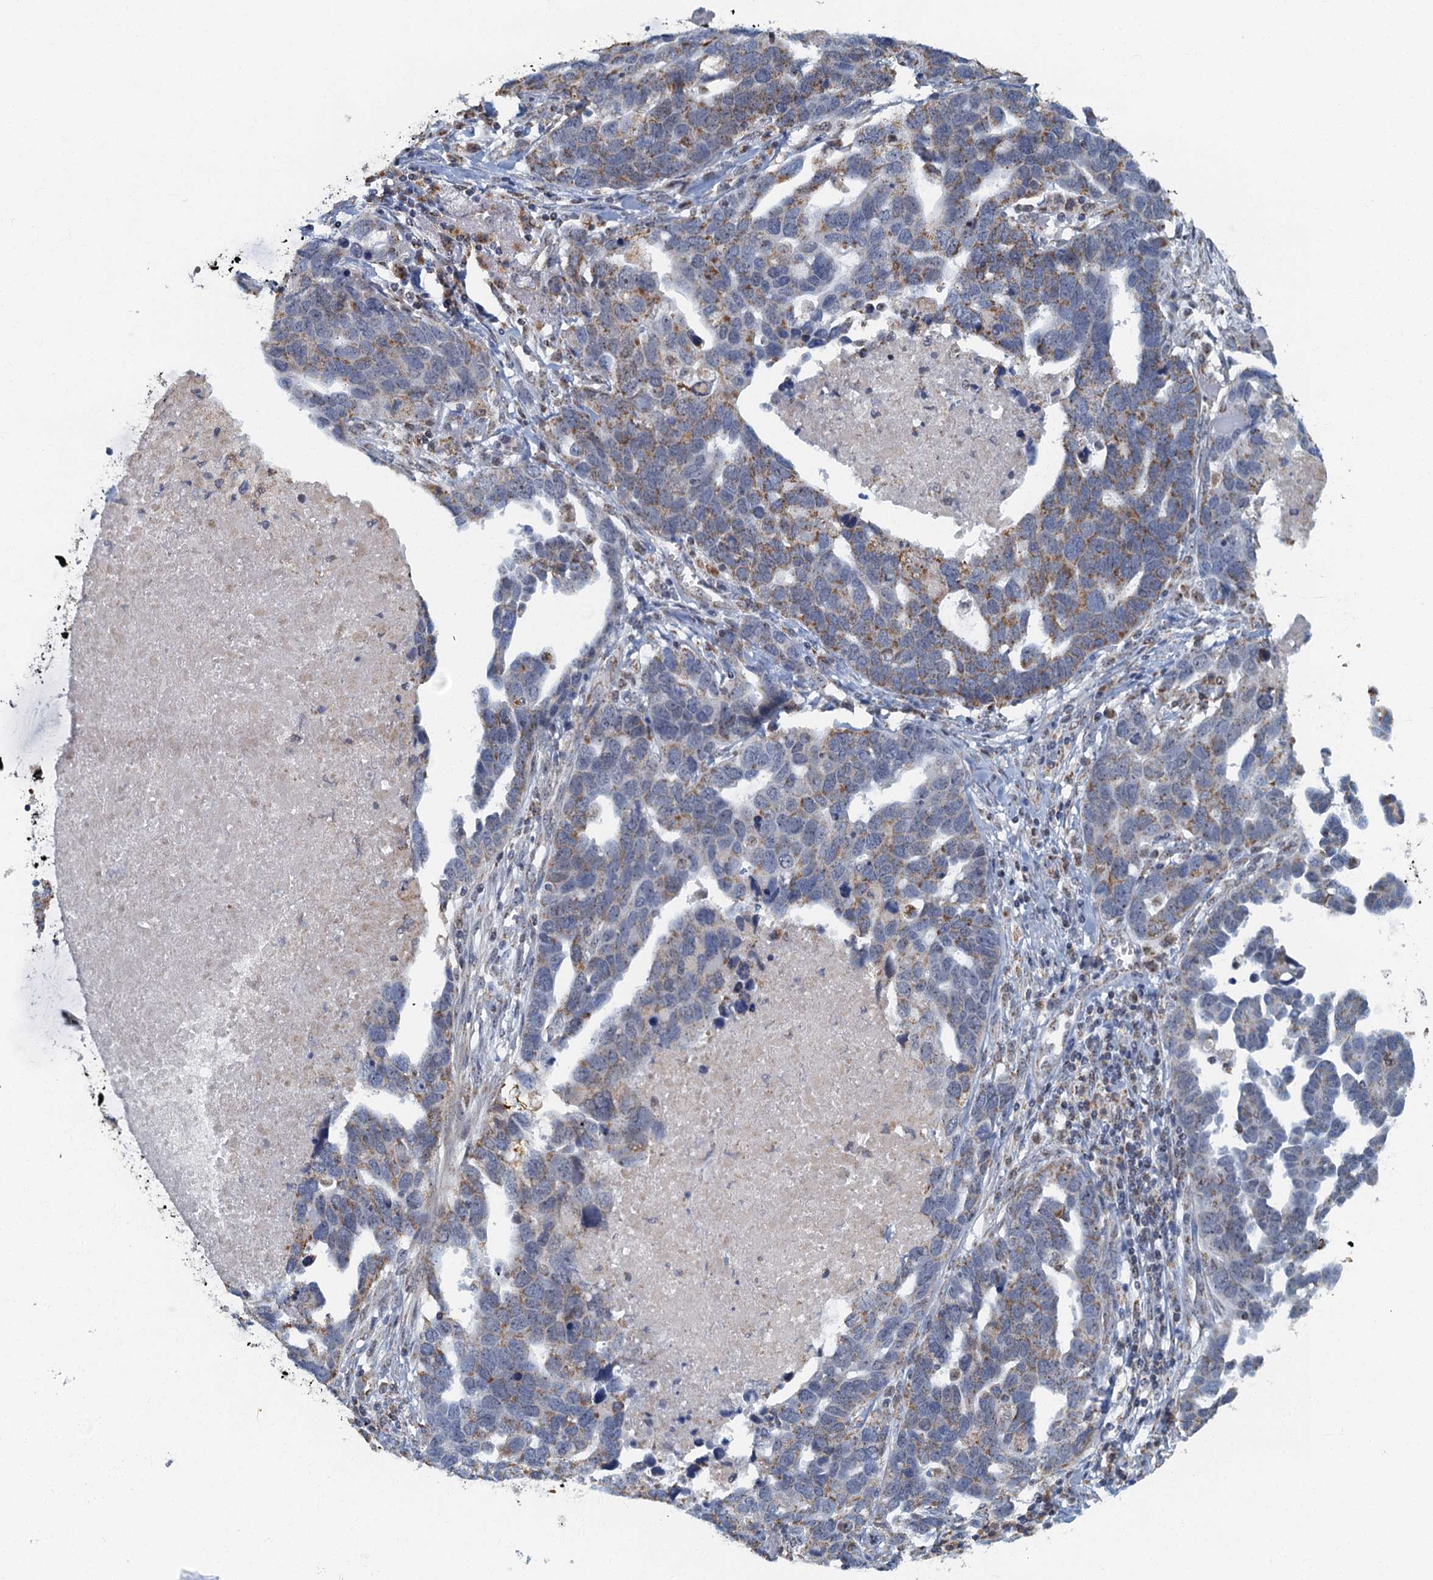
{"staining": {"intensity": "moderate", "quantity": "25%-75%", "location": "cytoplasmic/membranous"}, "tissue": "ovarian cancer", "cell_type": "Tumor cells", "image_type": "cancer", "snomed": [{"axis": "morphology", "description": "Cystadenocarcinoma, serous, NOS"}, {"axis": "topography", "description": "Ovary"}], "caption": "An immunohistochemistry (IHC) photomicrograph of tumor tissue is shown. Protein staining in brown highlights moderate cytoplasmic/membranous positivity in serous cystadenocarcinoma (ovarian) within tumor cells. Nuclei are stained in blue.", "gene": "RAD9B", "patient": {"sex": "female", "age": 54}}